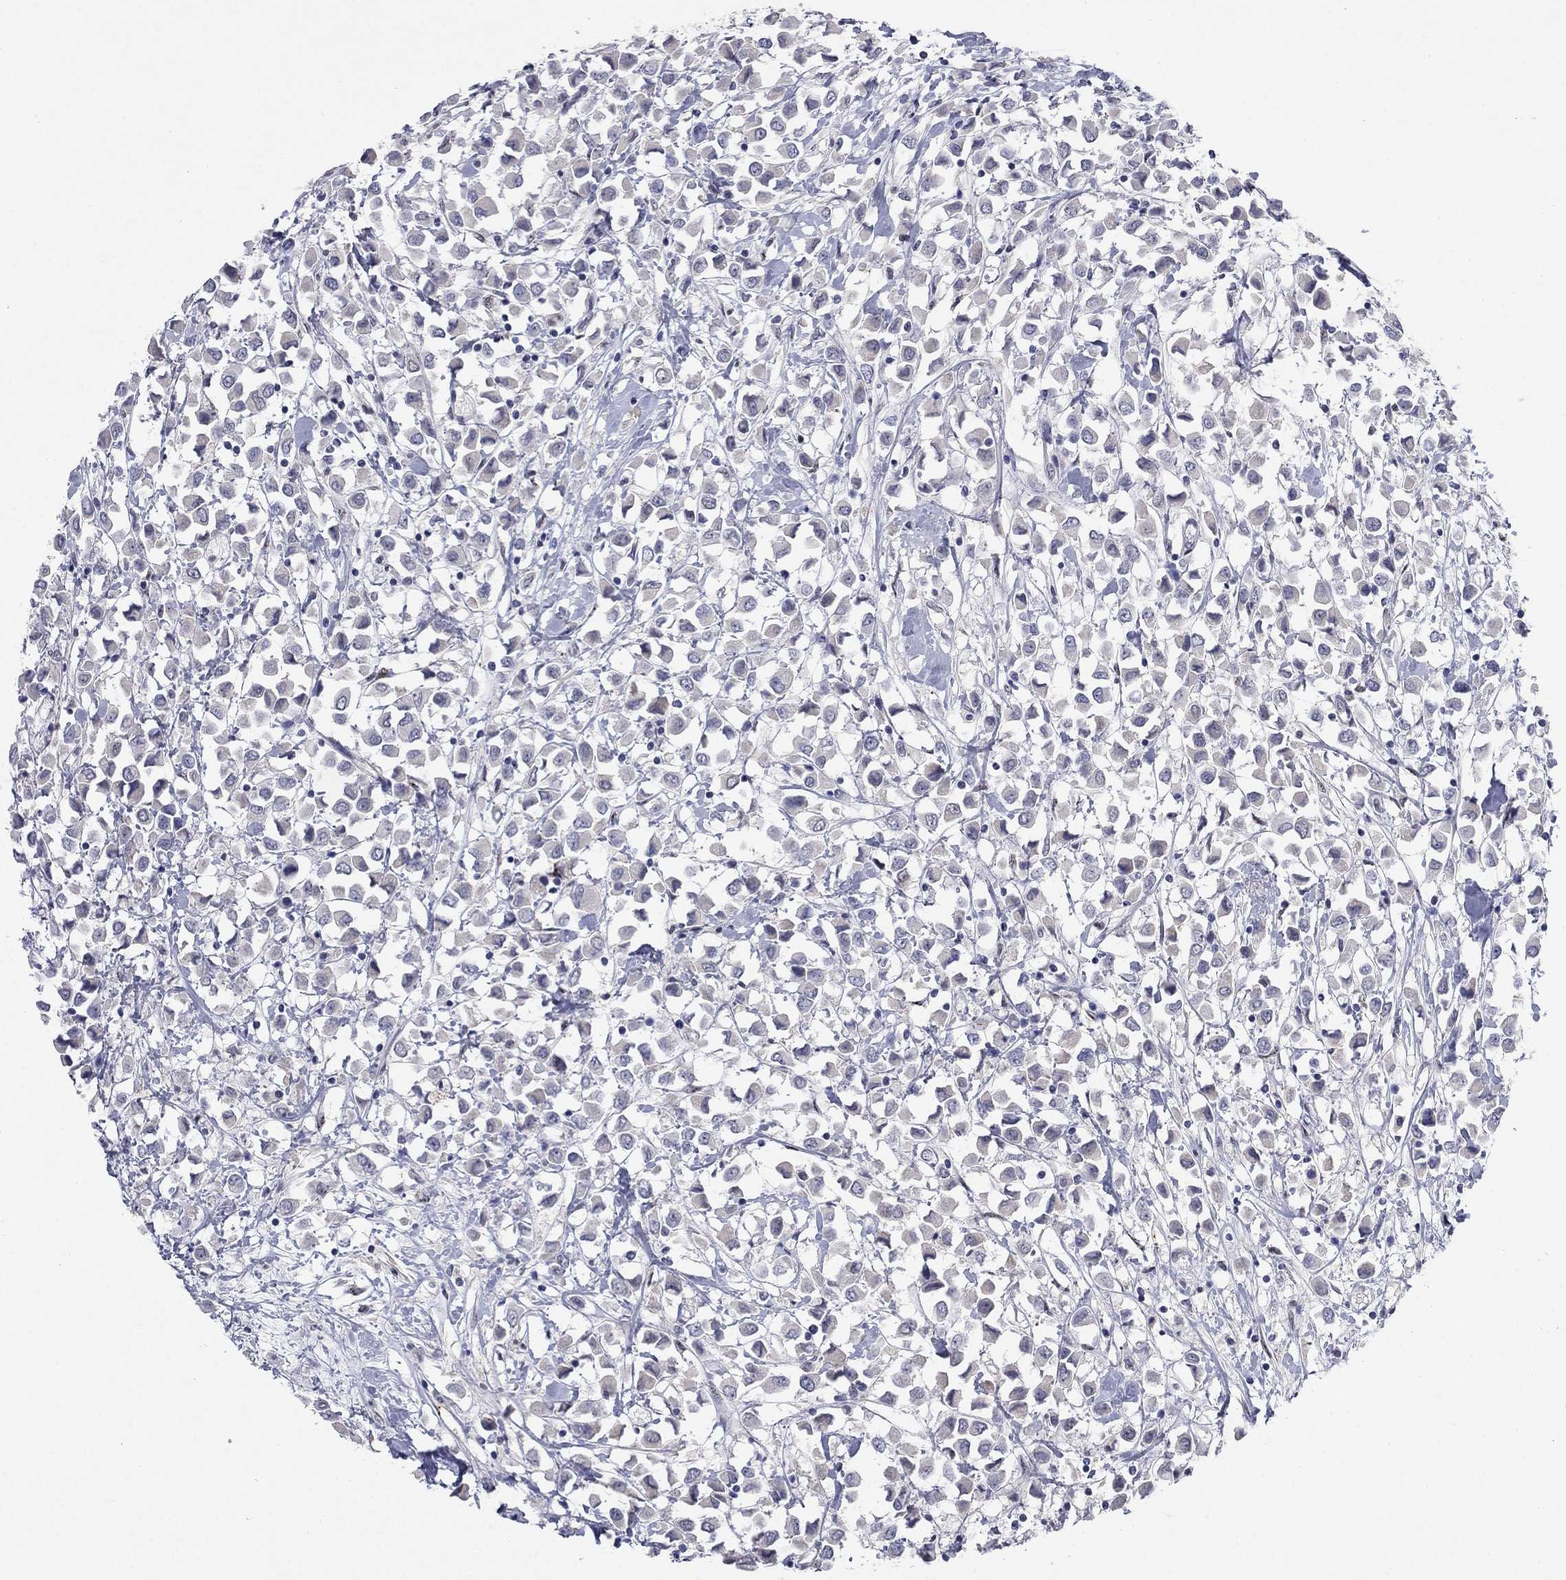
{"staining": {"intensity": "negative", "quantity": "none", "location": "none"}, "tissue": "breast cancer", "cell_type": "Tumor cells", "image_type": "cancer", "snomed": [{"axis": "morphology", "description": "Duct carcinoma"}, {"axis": "topography", "description": "Breast"}], "caption": "Immunohistochemistry (IHC) micrograph of neoplastic tissue: human breast cancer stained with DAB (3,3'-diaminobenzidine) demonstrates no significant protein positivity in tumor cells.", "gene": "SLC51A", "patient": {"sex": "female", "age": 61}}